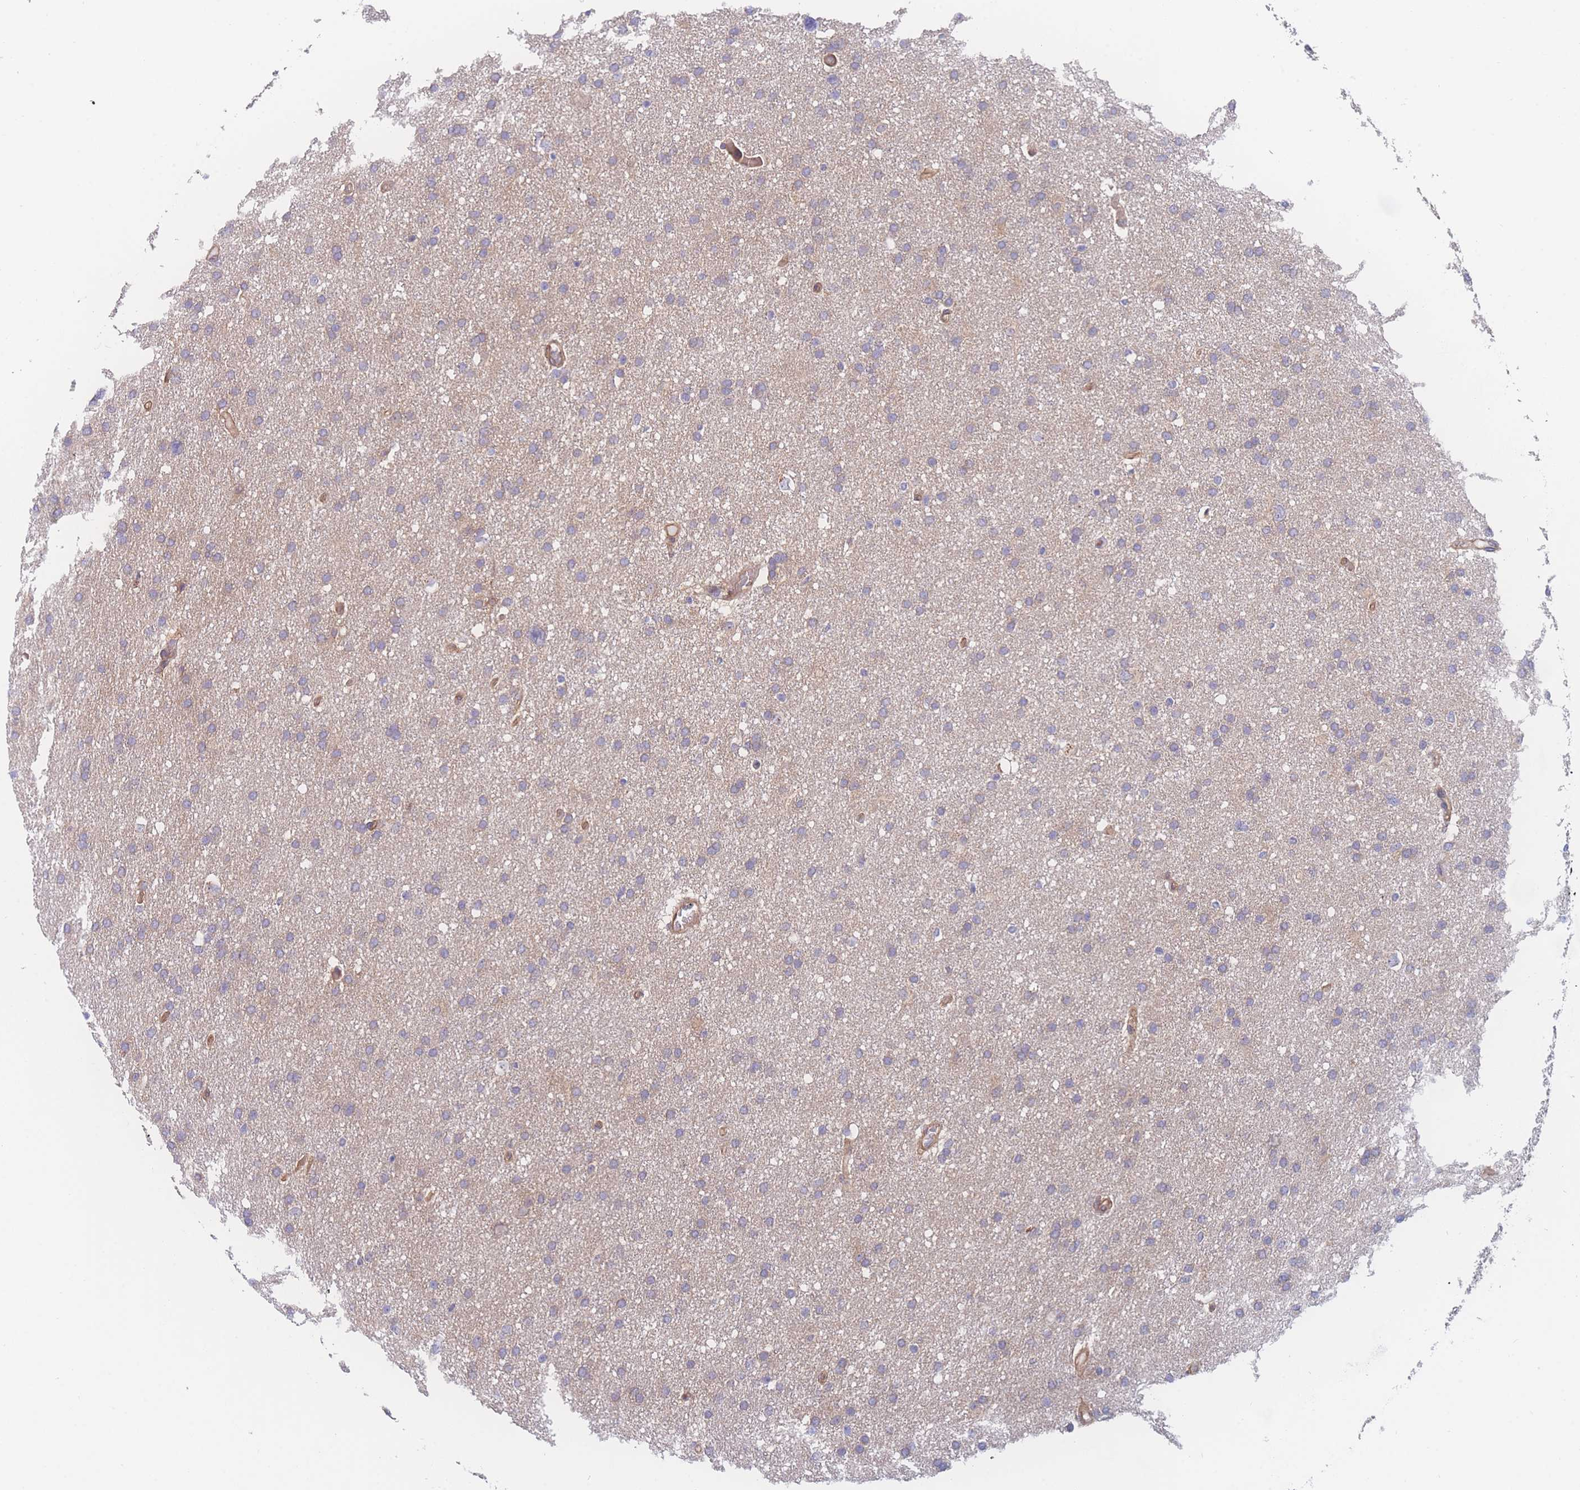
{"staining": {"intensity": "weak", "quantity": ">75%", "location": "cytoplasmic/membranous"}, "tissue": "glioma", "cell_type": "Tumor cells", "image_type": "cancer", "snomed": [{"axis": "morphology", "description": "Glioma, malignant, High grade"}, {"axis": "topography", "description": "Cerebral cortex"}], "caption": "IHC (DAB) staining of malignant glioma (high-grade) exhibits weak cytoplasmic/membranous protein staining in approximately >75% of tumor cells.", "gene": "CFAP97", "patient": {"sex": "female", "age": 36}}